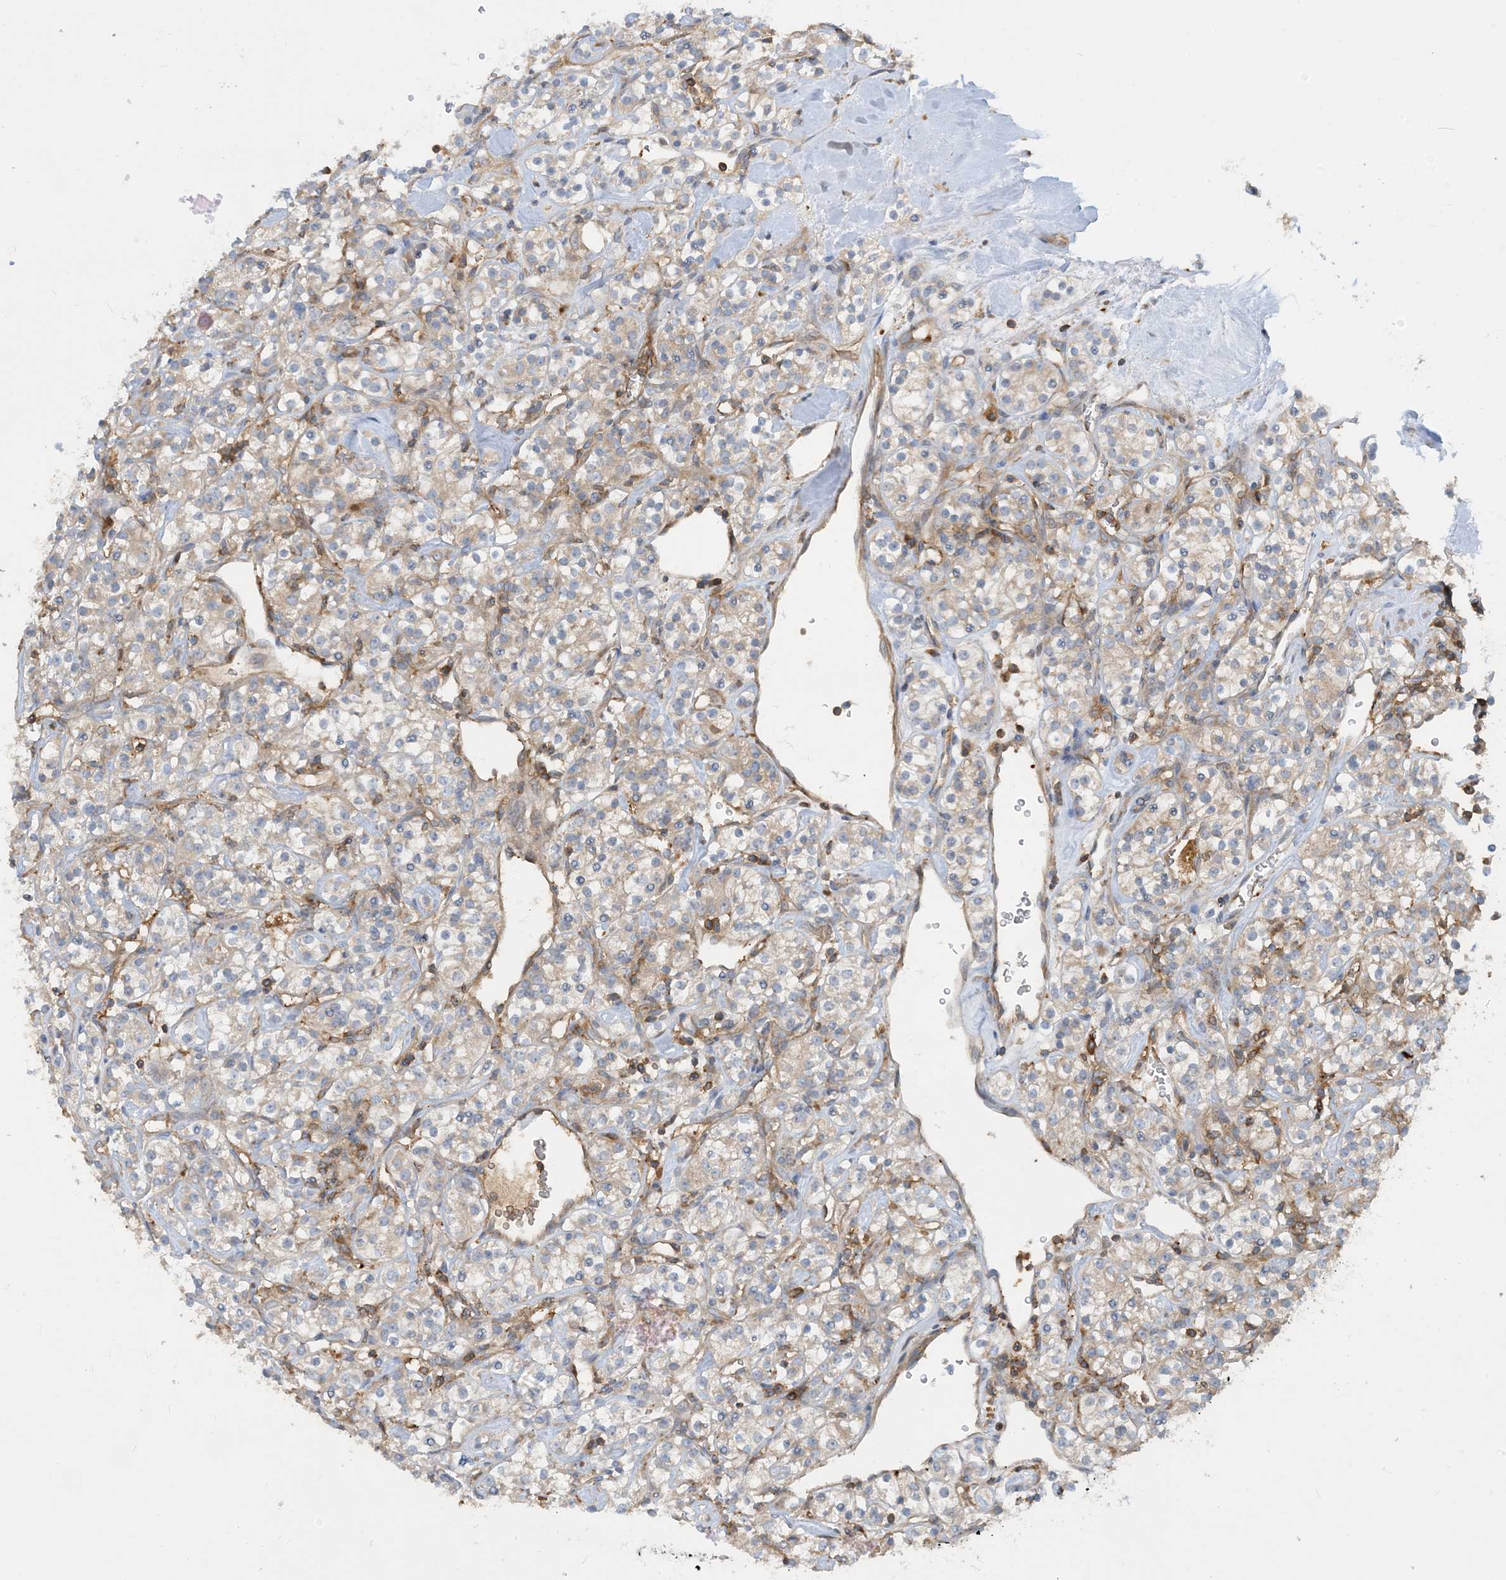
{"staining": {"intensity": "weak", "quantity": "25%-75%", "location": "cytoplasmic/membranous"}, "tissue": "renal cancer", "cell_type": "Tumor cells", "image_type": "cancer", "snomed": [{"axis": "morphology", "description": "Adenocarcinoma, NOS"}, {"axis": "topography", "description": "Kidney"}], "caption": "Protein staining reveals weak cytoplasmic/membranous staining in approximately 25%-75% of tumor cells in adenocarcinoma (renal).", "gene": "SFMBT2", "patient": {"sex": "male", "age": 77}}